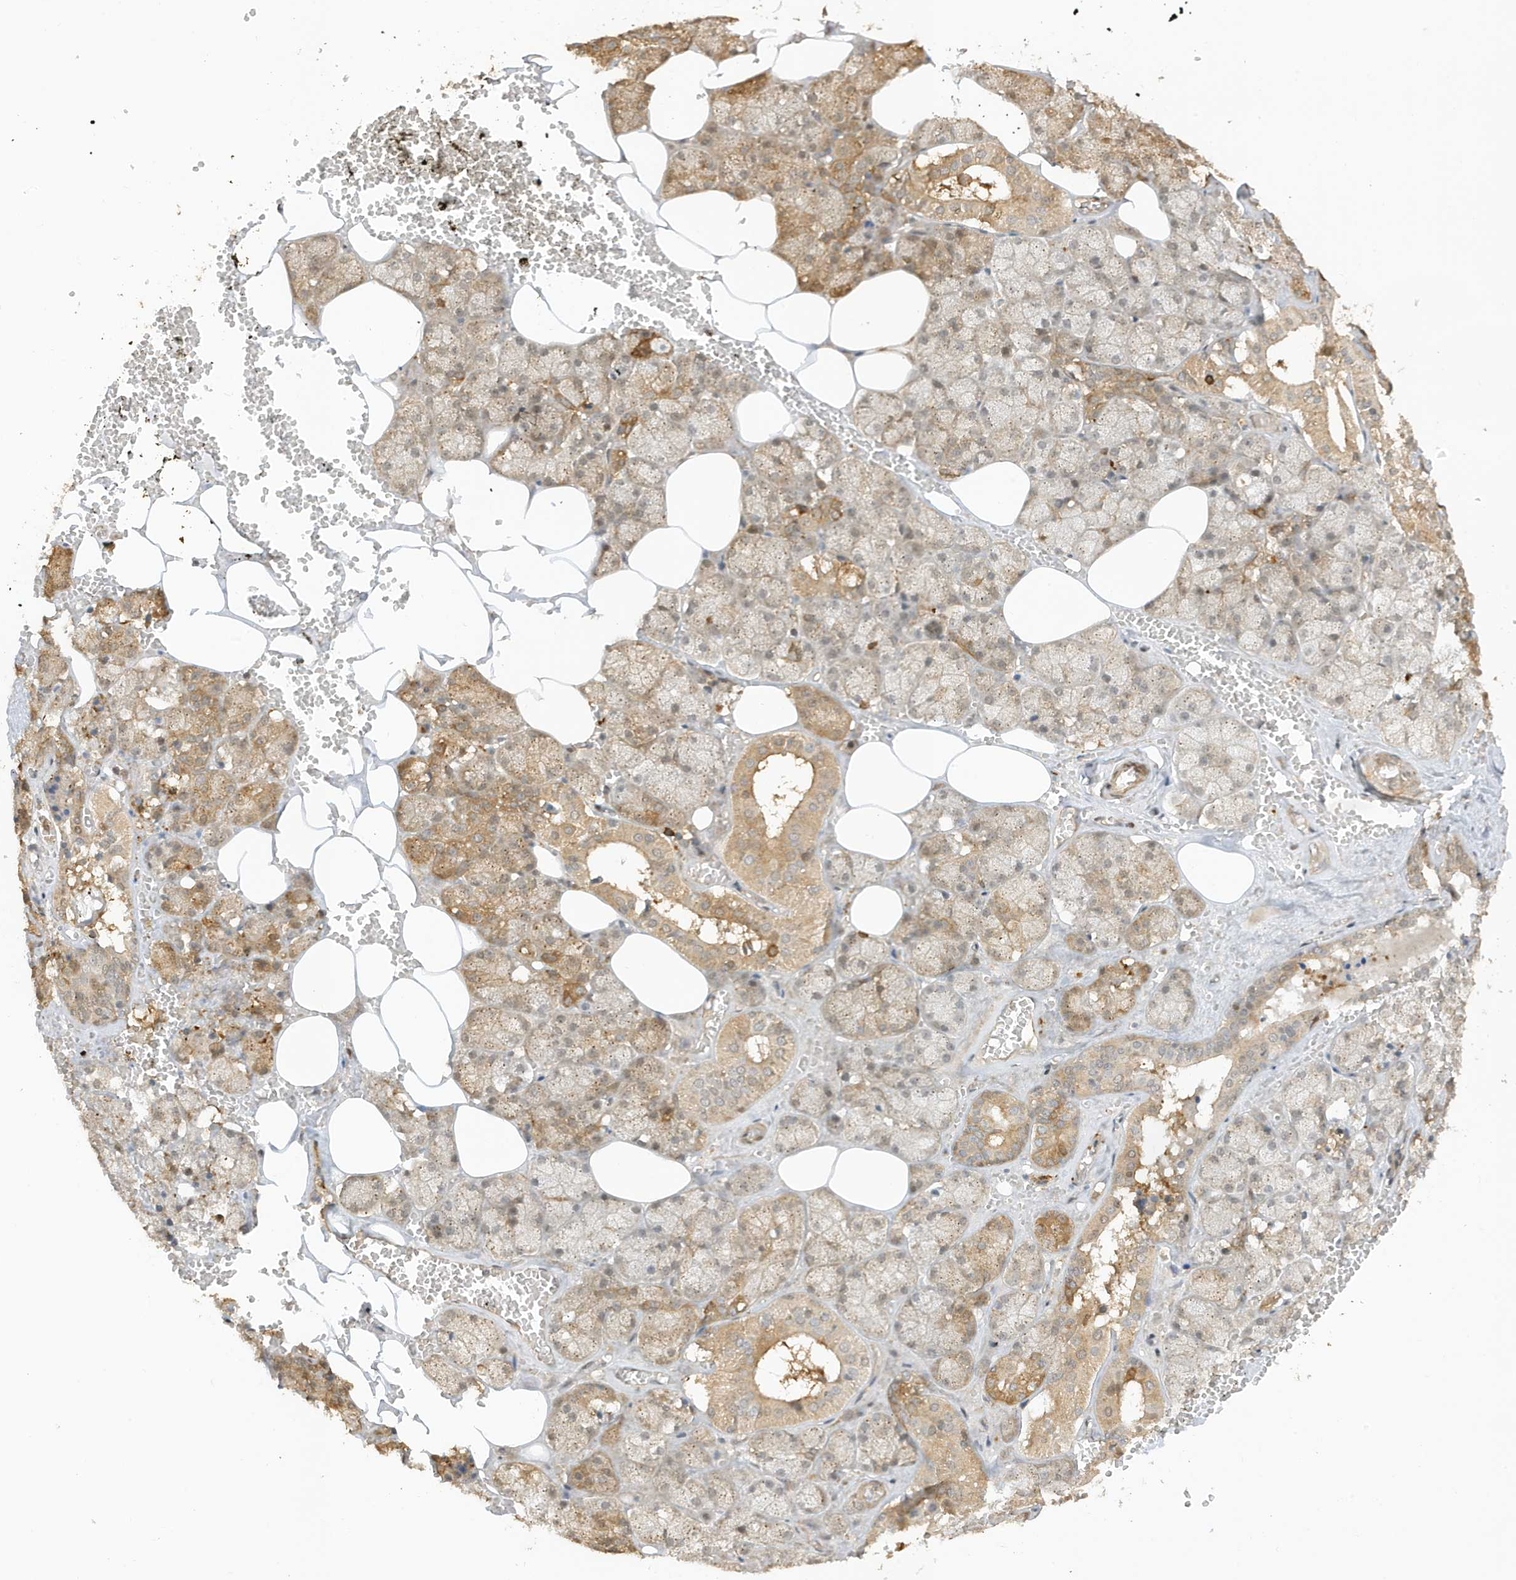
{"staining": {"intensity": "weak", "quantity": "25%-75%", "location": "cytoplasmic/membranous"}, "tissue": "salivary gland", "cell_type": "Glandular cells", "image_type": "normal", "snomed": [{"axis": "morphology", "description": "Normal tissue, NOS"}, {"axis": "topography", "description": "Salivary gland"}], "caption": "The photomicrograph displays a brown stain indicating the presence of a protein in the cytoplasmic/membranous of glandular cells in salivary gland. The protein of interest is stained brown, and the nuclei are stained in blue (DAB (3,3'-diaminobenzidine) IHC with brightfield microscopy, high magnification).", "gene": "TAB3", "patient": {"sex": "male", "age": 62}}